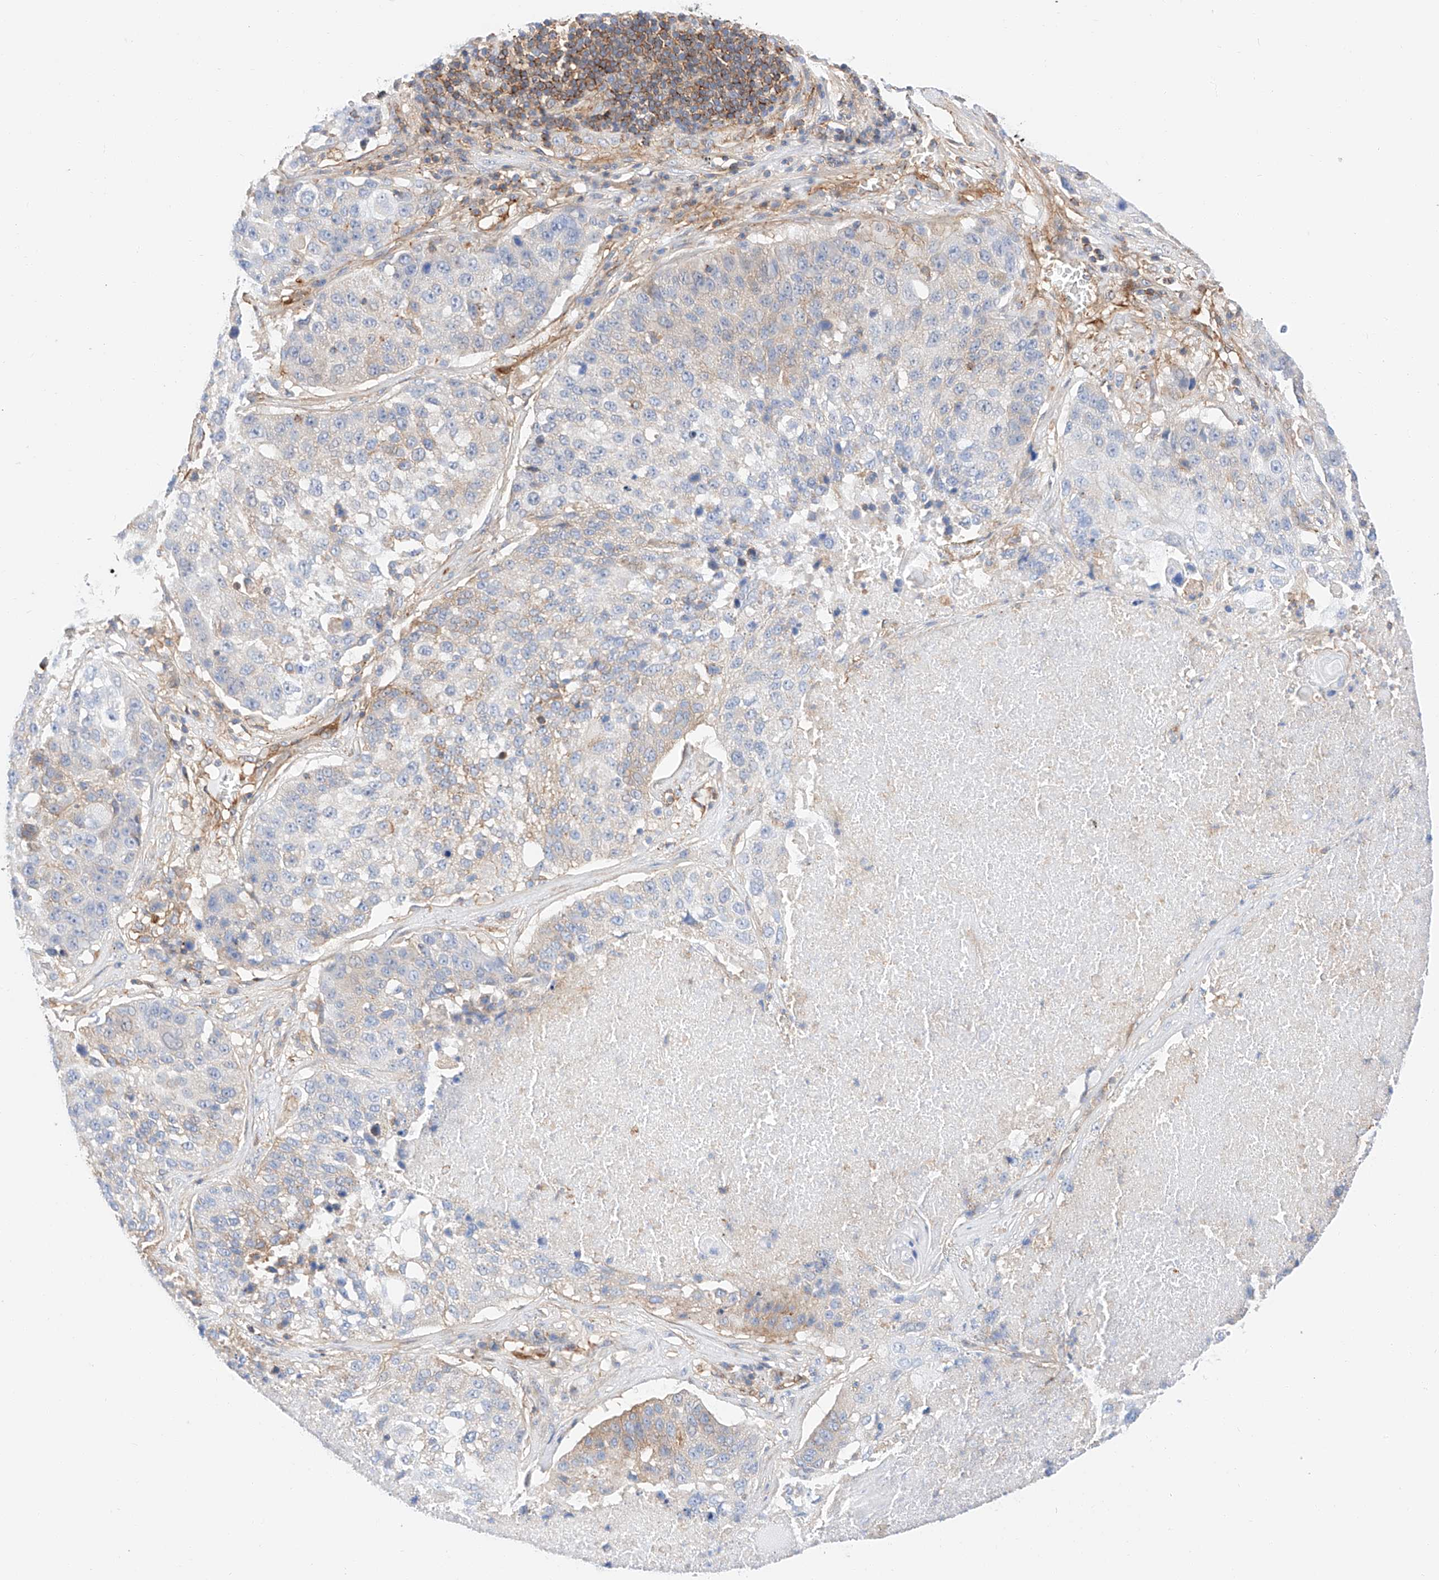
{"staining": {"intensity": "negative", "quantity": "none", "location": "none"}, "tissue": "lung cancer", "cell_type": "Tumor cells", "image_type": "cancer", "snomed": [{"axis": "morphology", "description": "Squamous cell carcinoma, NOS"}, {"axis": "topography", "description": "Lung"}], "caption": "DAB (3,3'-diaminobenzidine) immunohistochemical staining of lung cancer exhibits no significant positivity in tumor cells. (DAB immunohistochemistry (IHC) visualized using brightfield microscopy, high magnification).", "gene": "HAUS4", "patient": {"sex": "male", "age": 61}}